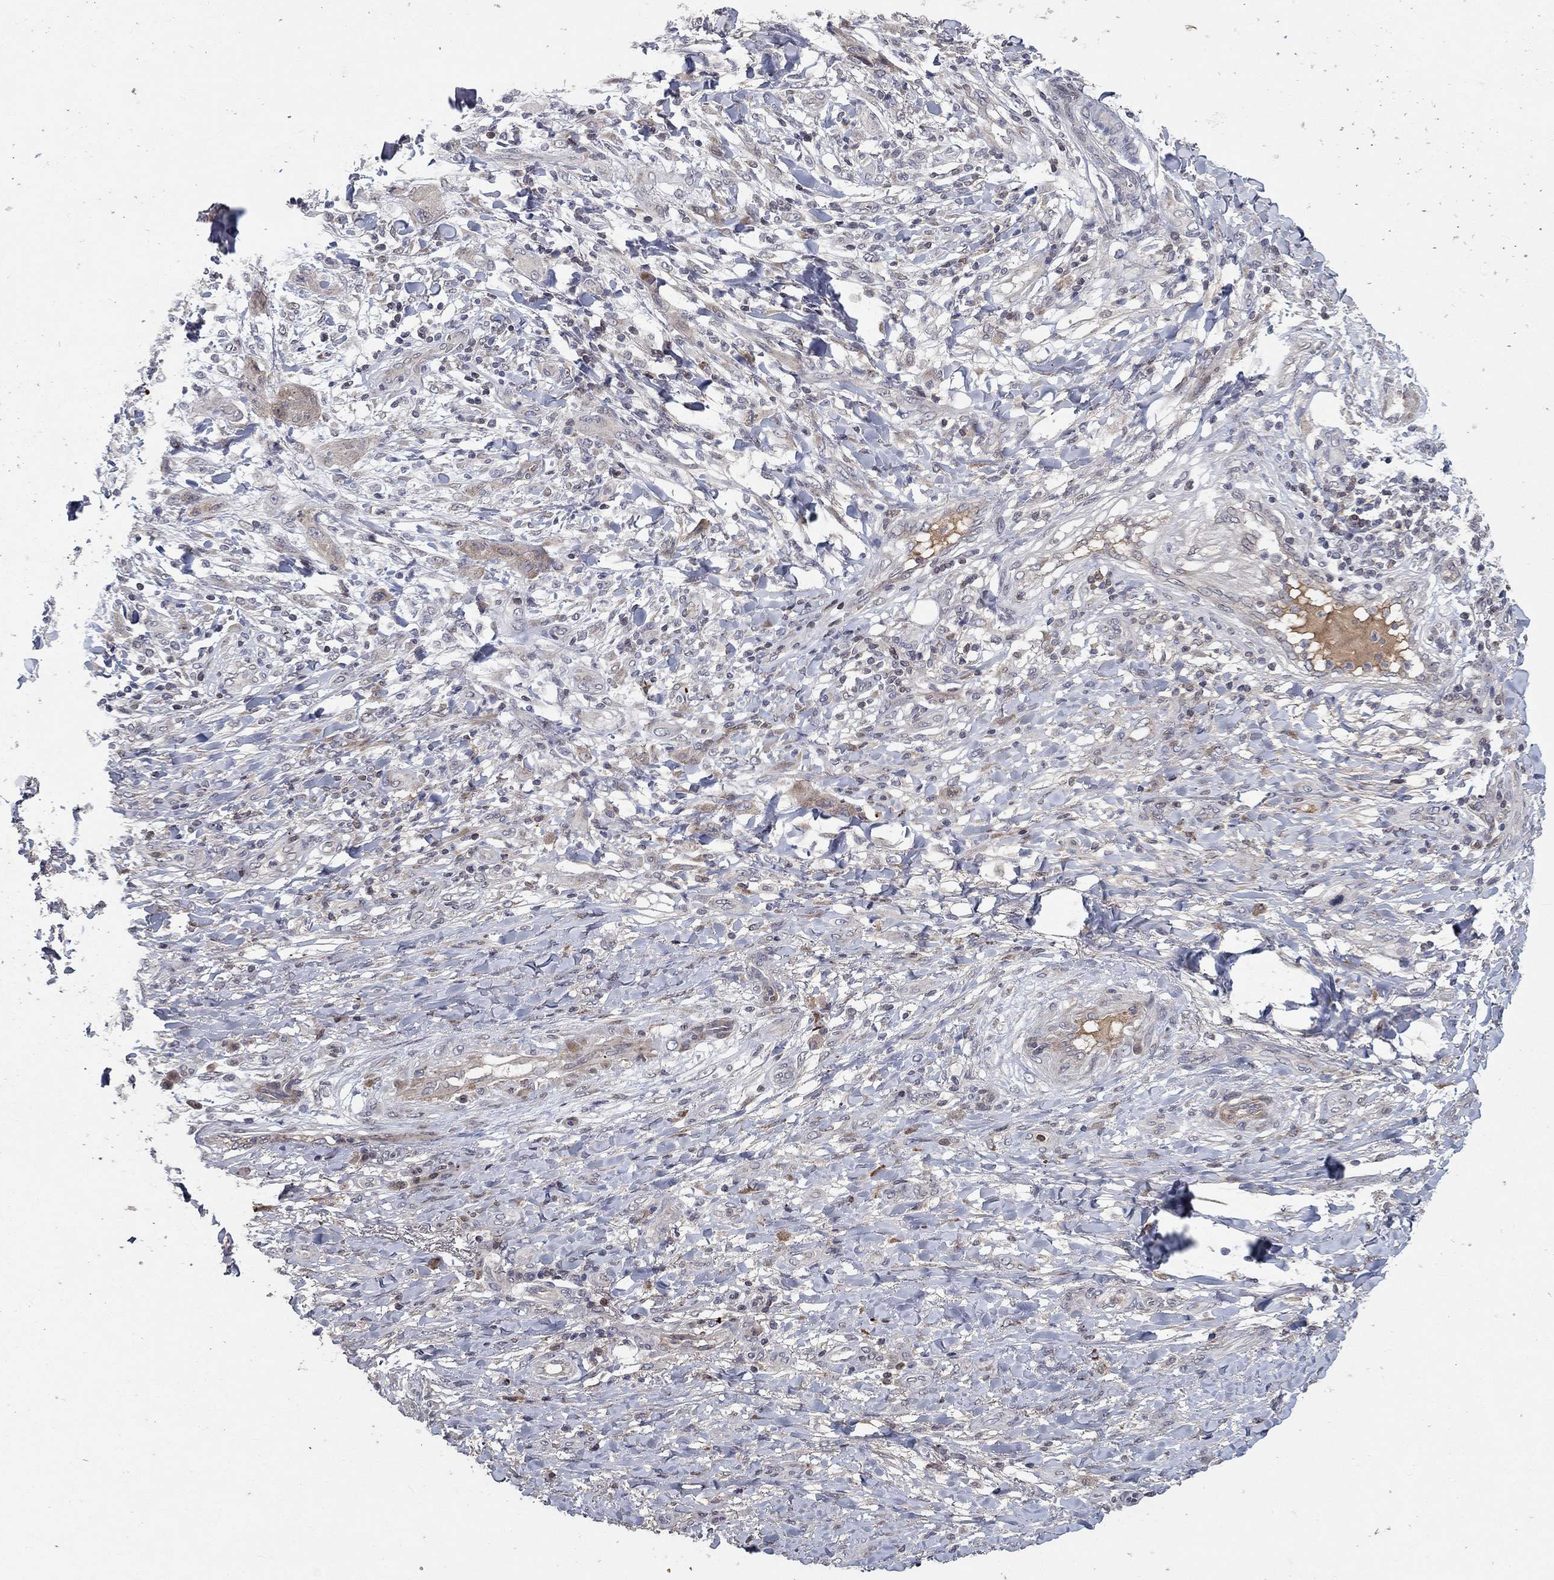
{"staining": {"intensity": "negative", "quantity": "none", "location": "none"}, "tissue": "skin cancer", "cell_type": "Tumor cells", "image_type": "cancer", "snomed": [{"axis": "morphology", "description": "Squamous cell carcinoma, NOS"}, {"axis": "topography", "description": "Skin"}], "caption": "An image of human squamous cell carcinoma (skin) is negative for staining in tumor cells.", "gene": "CETN3", "patient": {"sex": "male", "age": 62}}